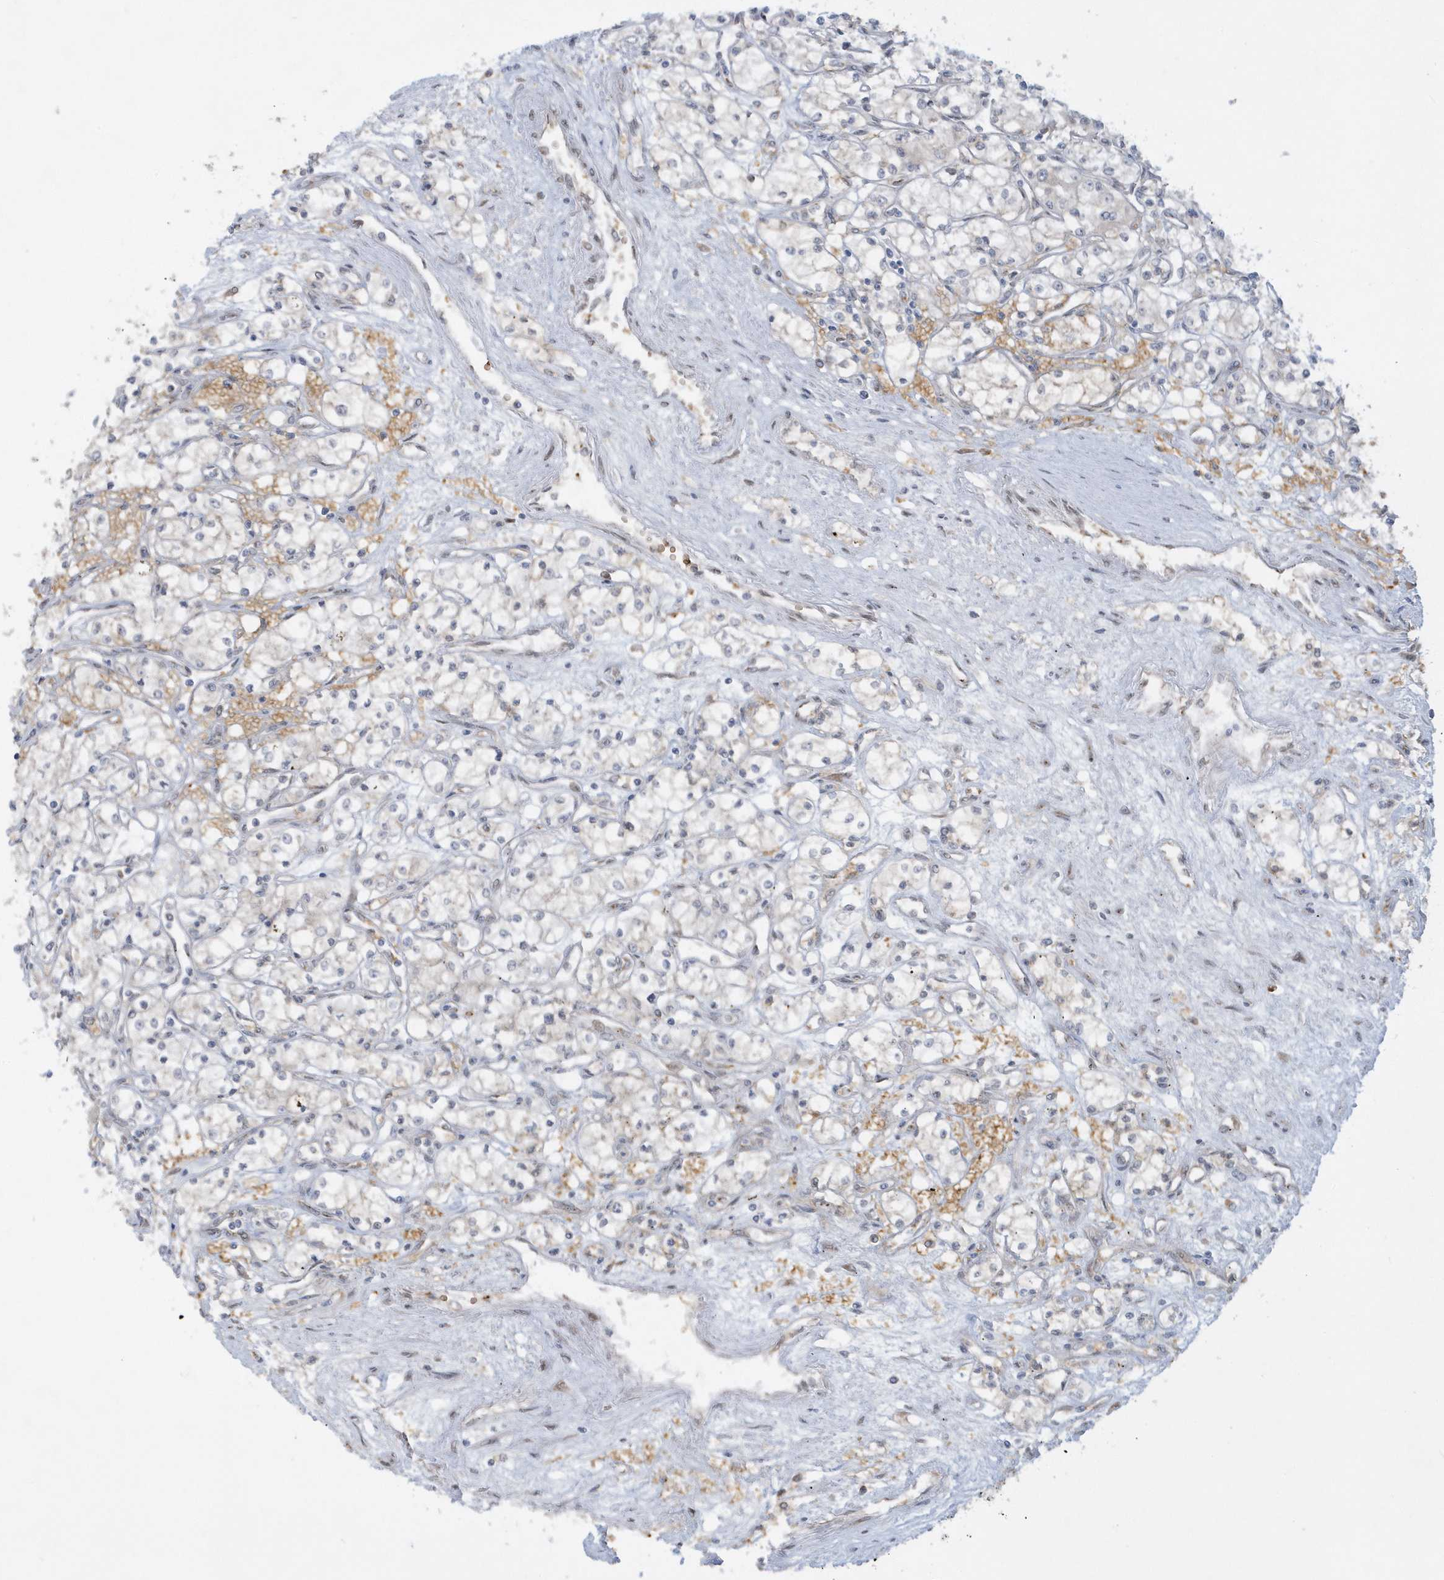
{"staining": {"intensity": "weak", "quantity": "<25%", "location": "cytoplasmic/membranous"}, "tissue": "renal cancer", "cell_type": "Tumor cells", "image_type": "cancer", "snomed": [{"axis": "morphology", "description": "Adenocarcinoma, NOS"}, {"axis": "topography", "description": "Kidney"}], "caption": "An image of human renal cancer (adenocarcinoma) is negative for staining in tumor cells.", "gene": "RPP40", "patient": {"sex": "male", "age": 59}}